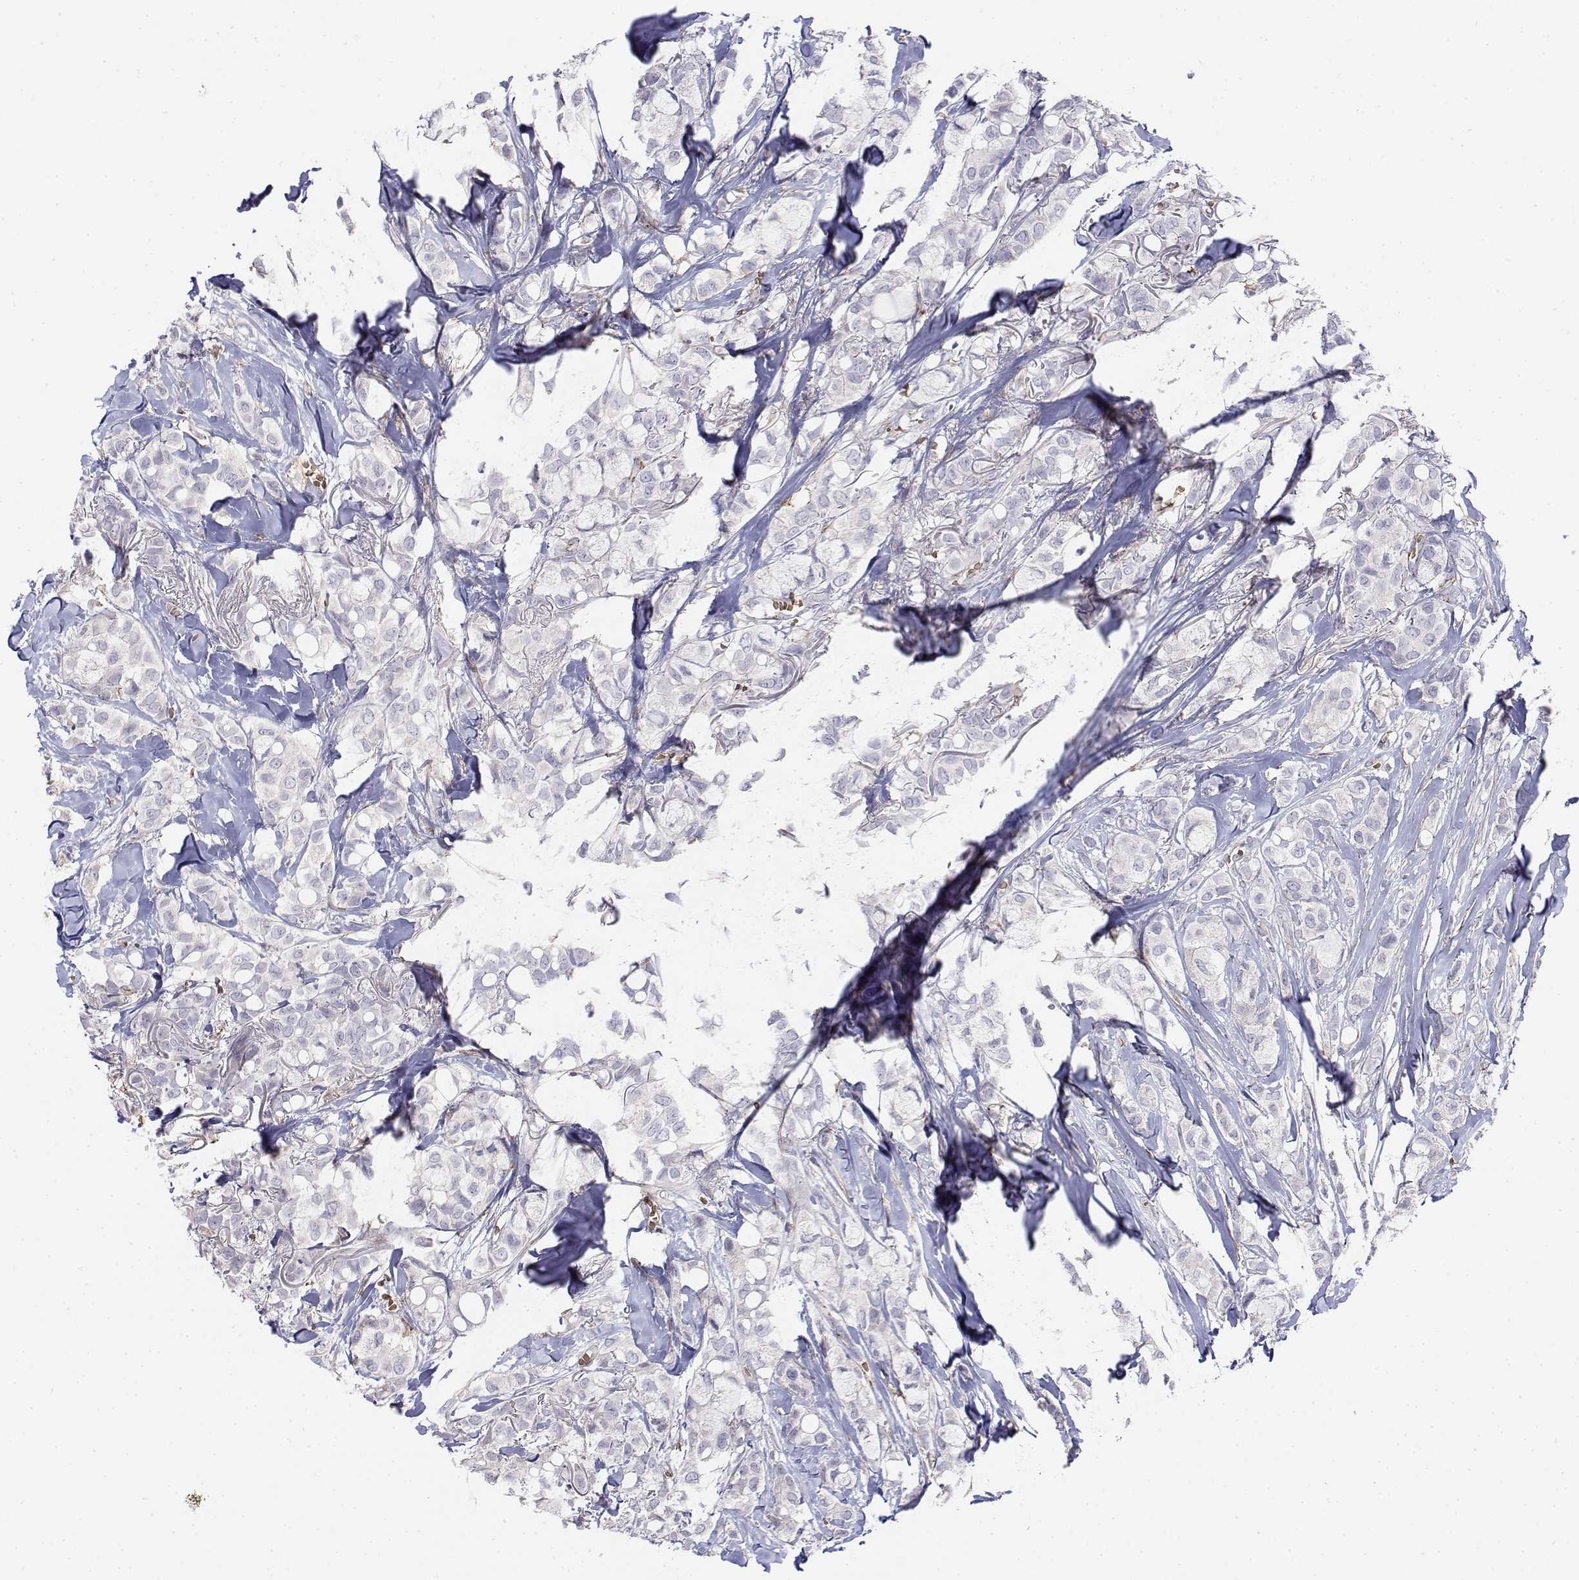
{"staining": {"intensity": "negative", "quantity": "none", "location": "none"}, "tissue": "breast cancer", "cell_type": "Tumor cells", "image_type": "cancer", "snomed": [{"axis": "morphology", "description": "Duct carcinoma"}, {"axis": "topography", "description": "Breast"}], "caption": "An immunohistochemistry (IHC) histopathology image of breast intraductal carcinoma is shown. There is no staining in tumor cells of breast intraductal carcinoma. (DAB (3,3'-diaminobenzidine) immunohistochemistry, high magnification).", "gene": "CADM1", "patient": {"sex": "female", "age": 85}}